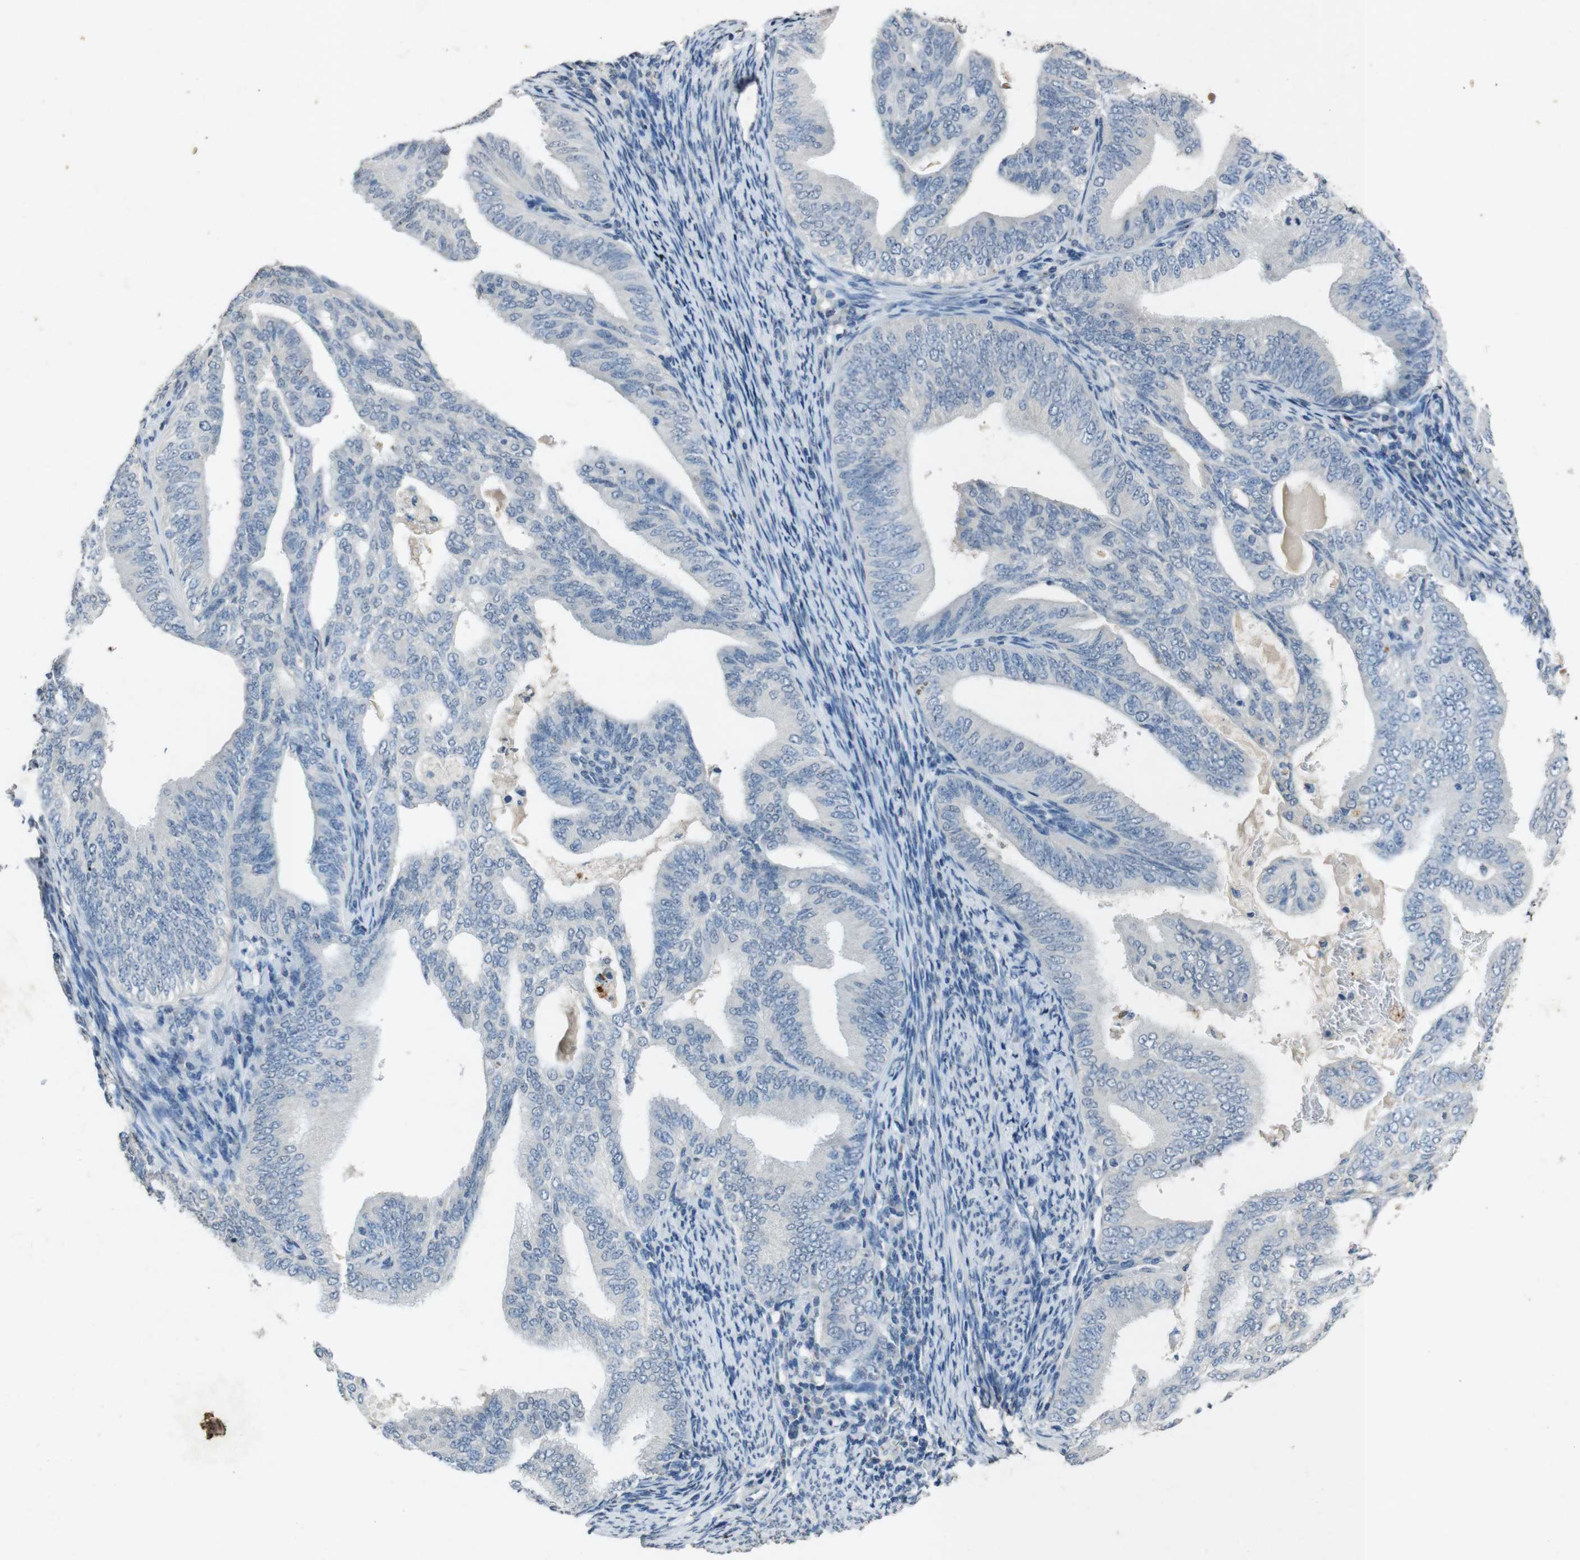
{"staining": {"intensity": "negative", "quantity": "none", "location": "none"}, "tissue": "endometrial cancer", "cell_type": "Tumor cells", "image_type": "cancer", "snomed": [{"axis": "morphology", "description": "Adenocarcinoma, NOS"}, {"axis": "topography", "description": "Endometrium"}], "caption": "Tumor cells show no significant positivity in adenocarcinoma (endometrial).", "gene": "STBD1", "patient": {"sex": "female", "age": 58}}